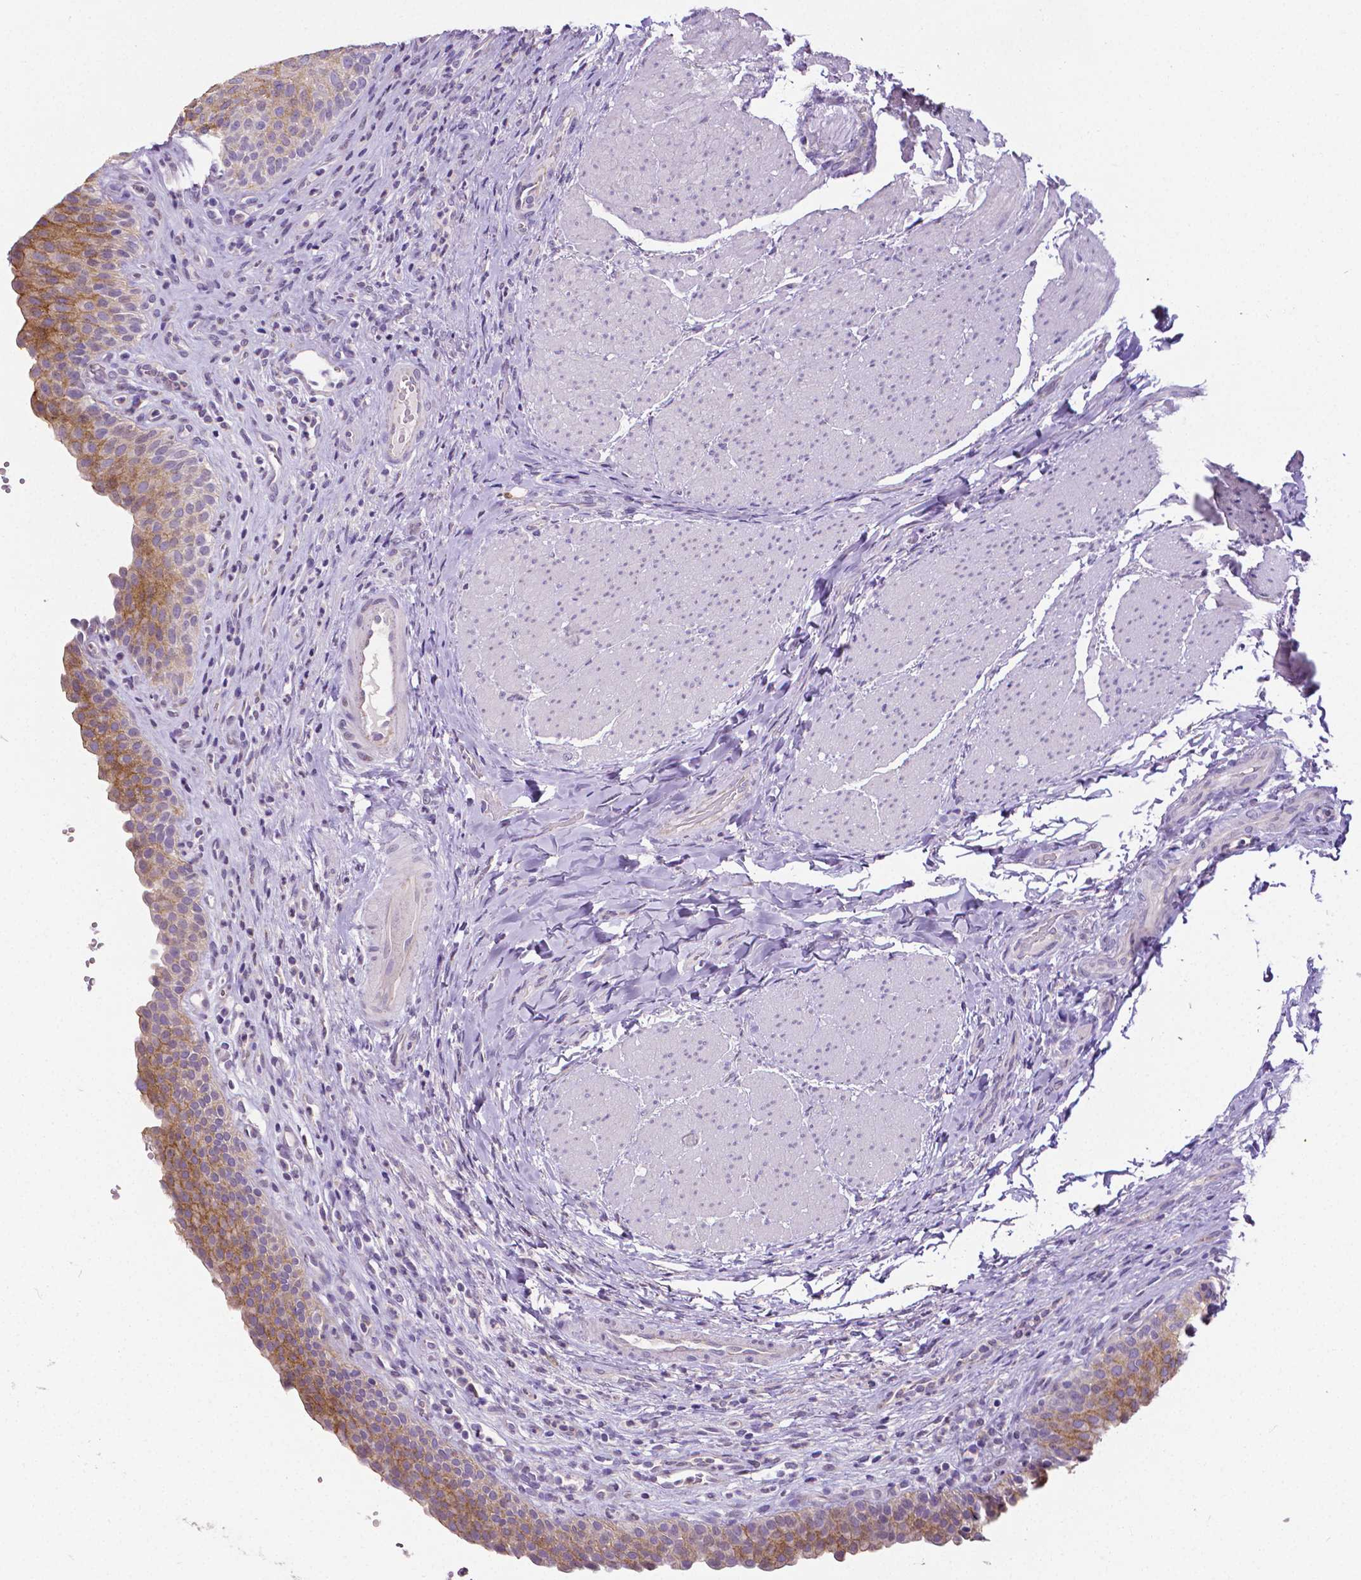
{"staining": {"intensity": "moderate", "quantity": ">75%", "location": "cytoplasmic/membranous"}, "tissue": "urinary bladder", "cell_type": "Urothelial cells", "image_type": "normal", "snomed": [{"axis": "morphology", "description": "Normal tissue, NOS"}, {"axis": "topography", "description": "Urinary bladder"}, {"axis": "topography", "description": "Peripheral nerve tissue"}], "caption": "Urinary bladder stained with DAB (3,3'-diaminobenzidine) immunohistochemistry (IHC) exhibits medium levels of moderate cytoplasmic/membranous positivity in about >75% of urothelial cells. Nuclei are stained in blue.", "gene": "OCLN", "patient": {"sex": "male", "age": 66}}